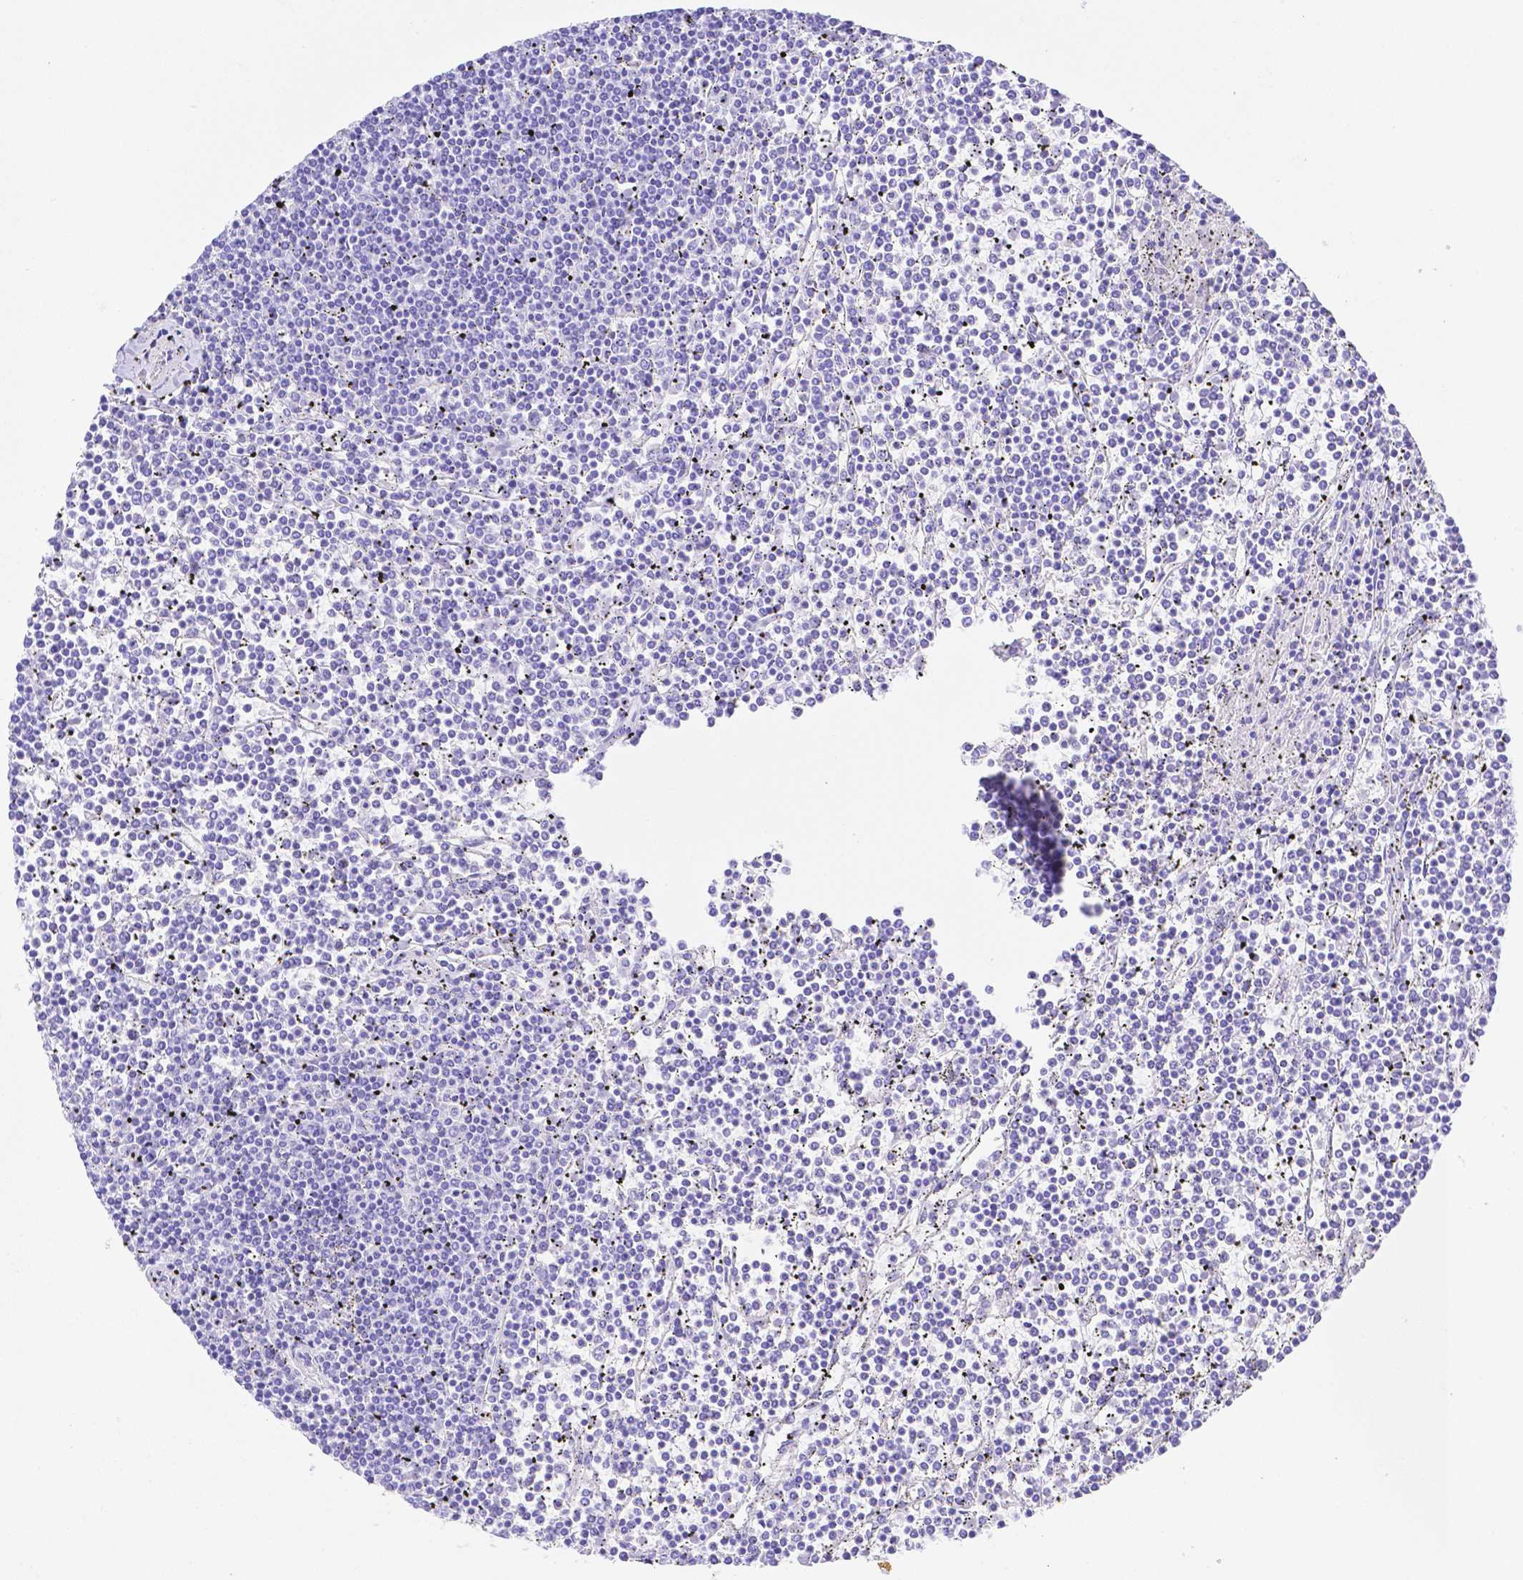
{"staining": {"intensity": "negative", "quantity": "none", "location": "none"}, "tissue": "lymphoma", "cell_type": "Tumor cells", "image_type": "cancer", "snomed": [{"axis": "morphology", "description": "Malignant lymphoma, non-Hodgkin's type, Low grade"}, {"axis": "topography", "description": "Spleen"}], "caption": "Human lymphoma stained for a protein using immunohistochemistry demonstrates no staining in tumor cells.", "gene": "SMR3A", "patient": {"sex": "female", "age": 19}}